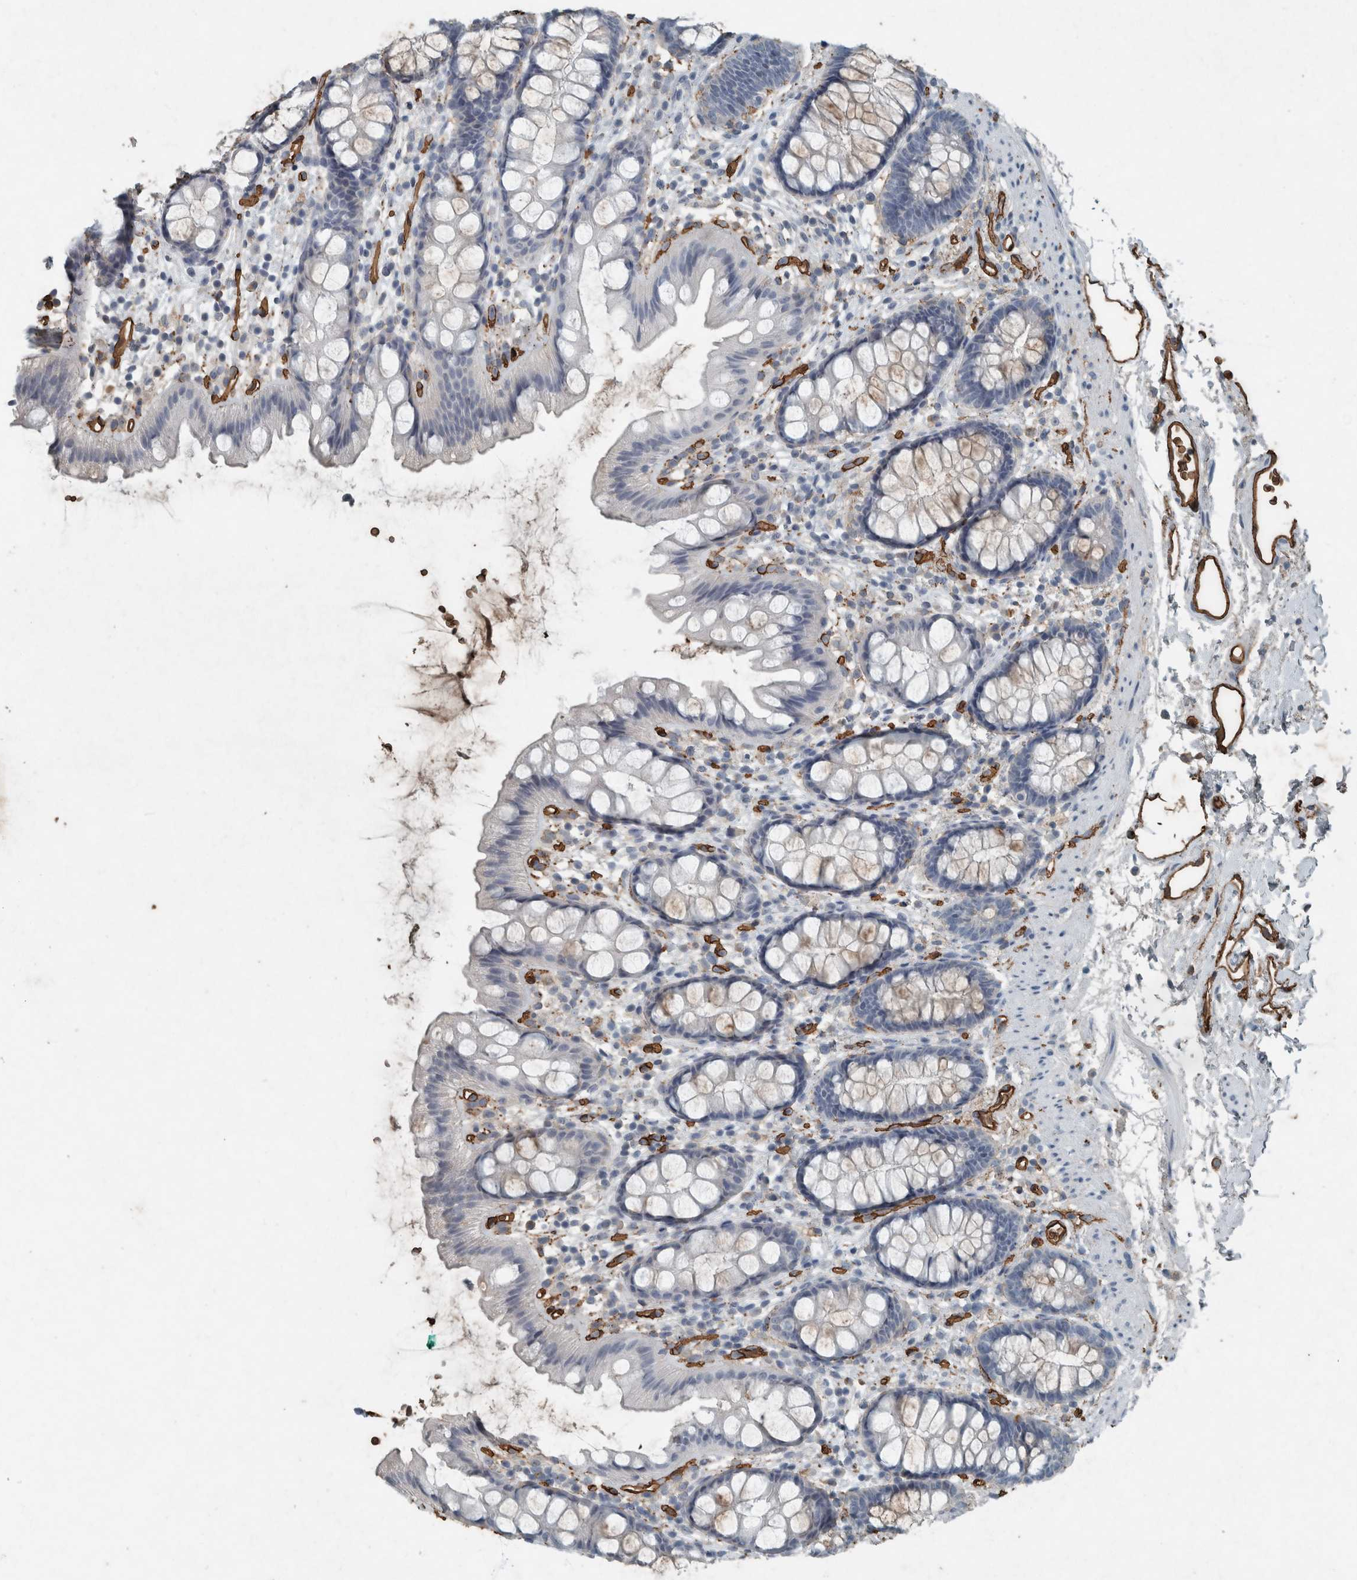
{"staining": {"intensity": "weak", "quantity": "<25%", "location": "cytoplasmic/membranous"}, "tissue": "rectum", "cell_type": "Glandular cells", "image_type": "normal", "snomed": [{"axis": "morphology", "description": "Normal tissue, NOS"}, {"axis": "topography", "description": "Rectum"}], "caption": "This micrograph is of normal rectum stained with IHC to label a protein in brown with the nuclei are counter-stained blue. There is no positivity in glandular cells.", "gene": "LBP", "patient": {"sex": "female", "age": 65}}